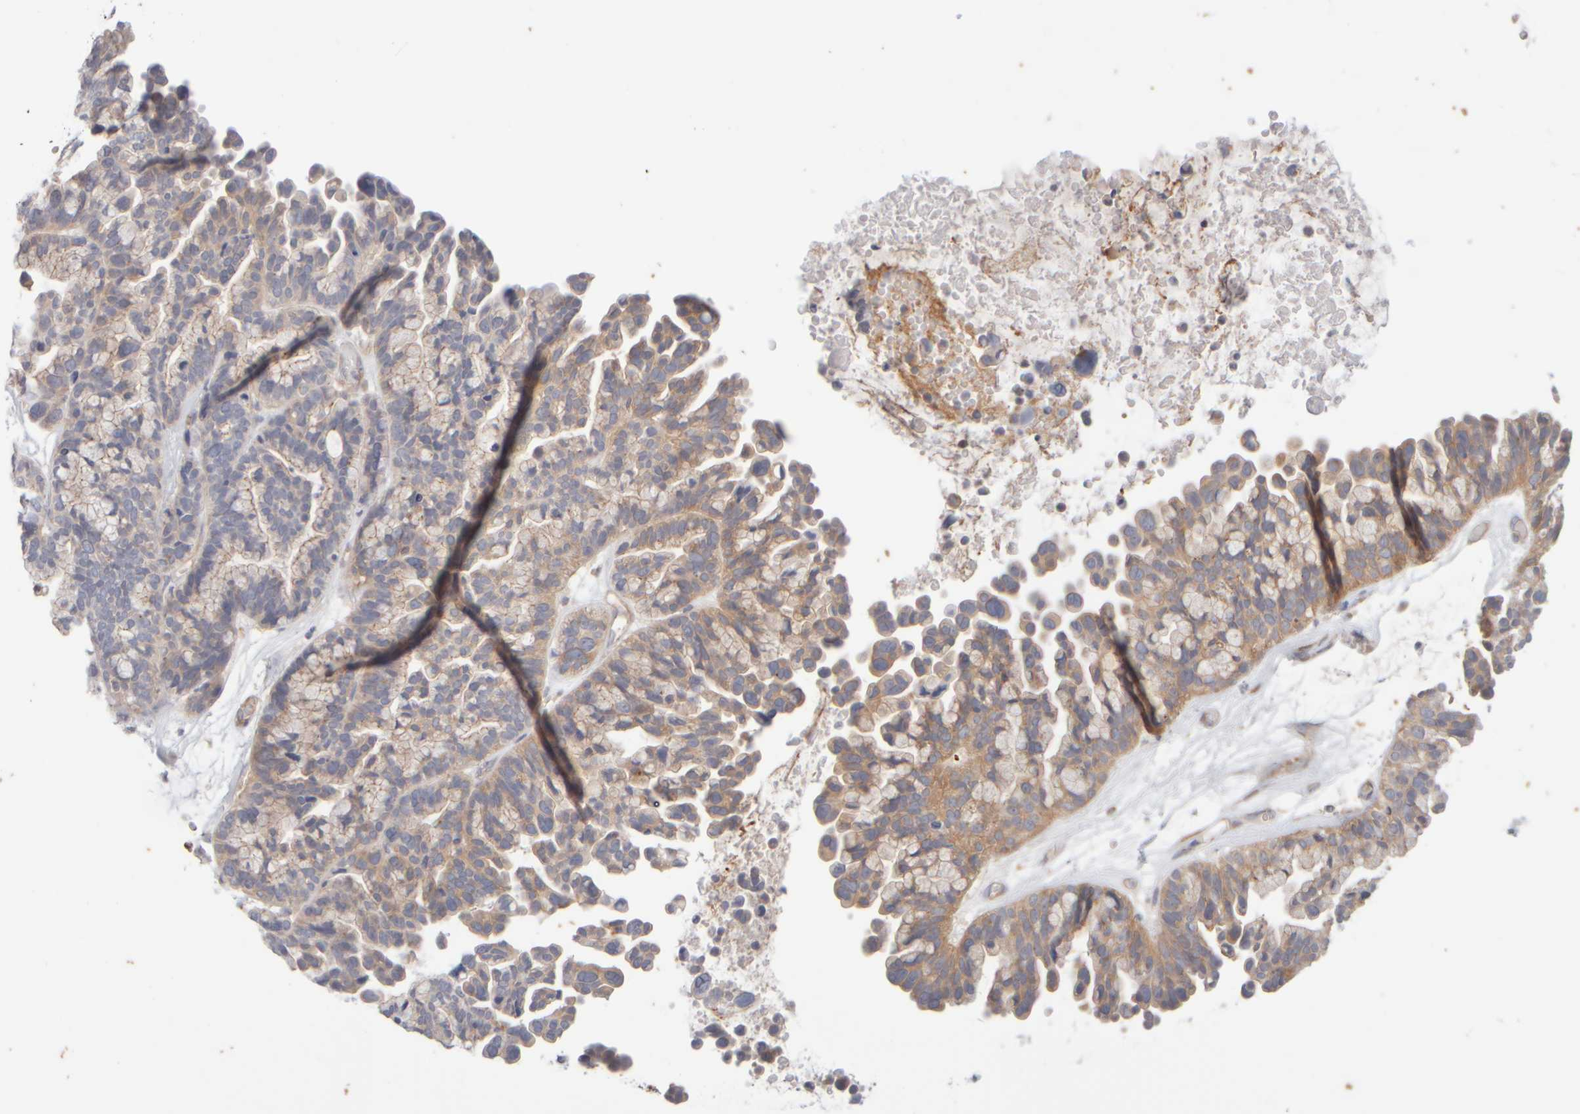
{"staining": {"intensity": "moderate", "quantity": ">75%", "location": "cytoplasmic/membranous"}, "tissue": "ovarian cancer", "cell_type": "Tumor cells", "image_type": "cancer", "snomed": [{"axis": "morphology", "description": "Cystadenocarcinoma, serous, NOS"}, {"axis": "topography", "description": "Ovary"}], "caption": "Ovarian cancer stained with a brown dye demonstrates moderate cytoplasmic/membranous positive staining in about >75% of tumor cells.", "gene": "GOPC", "patient": {"sex": "female", "age": 56}}